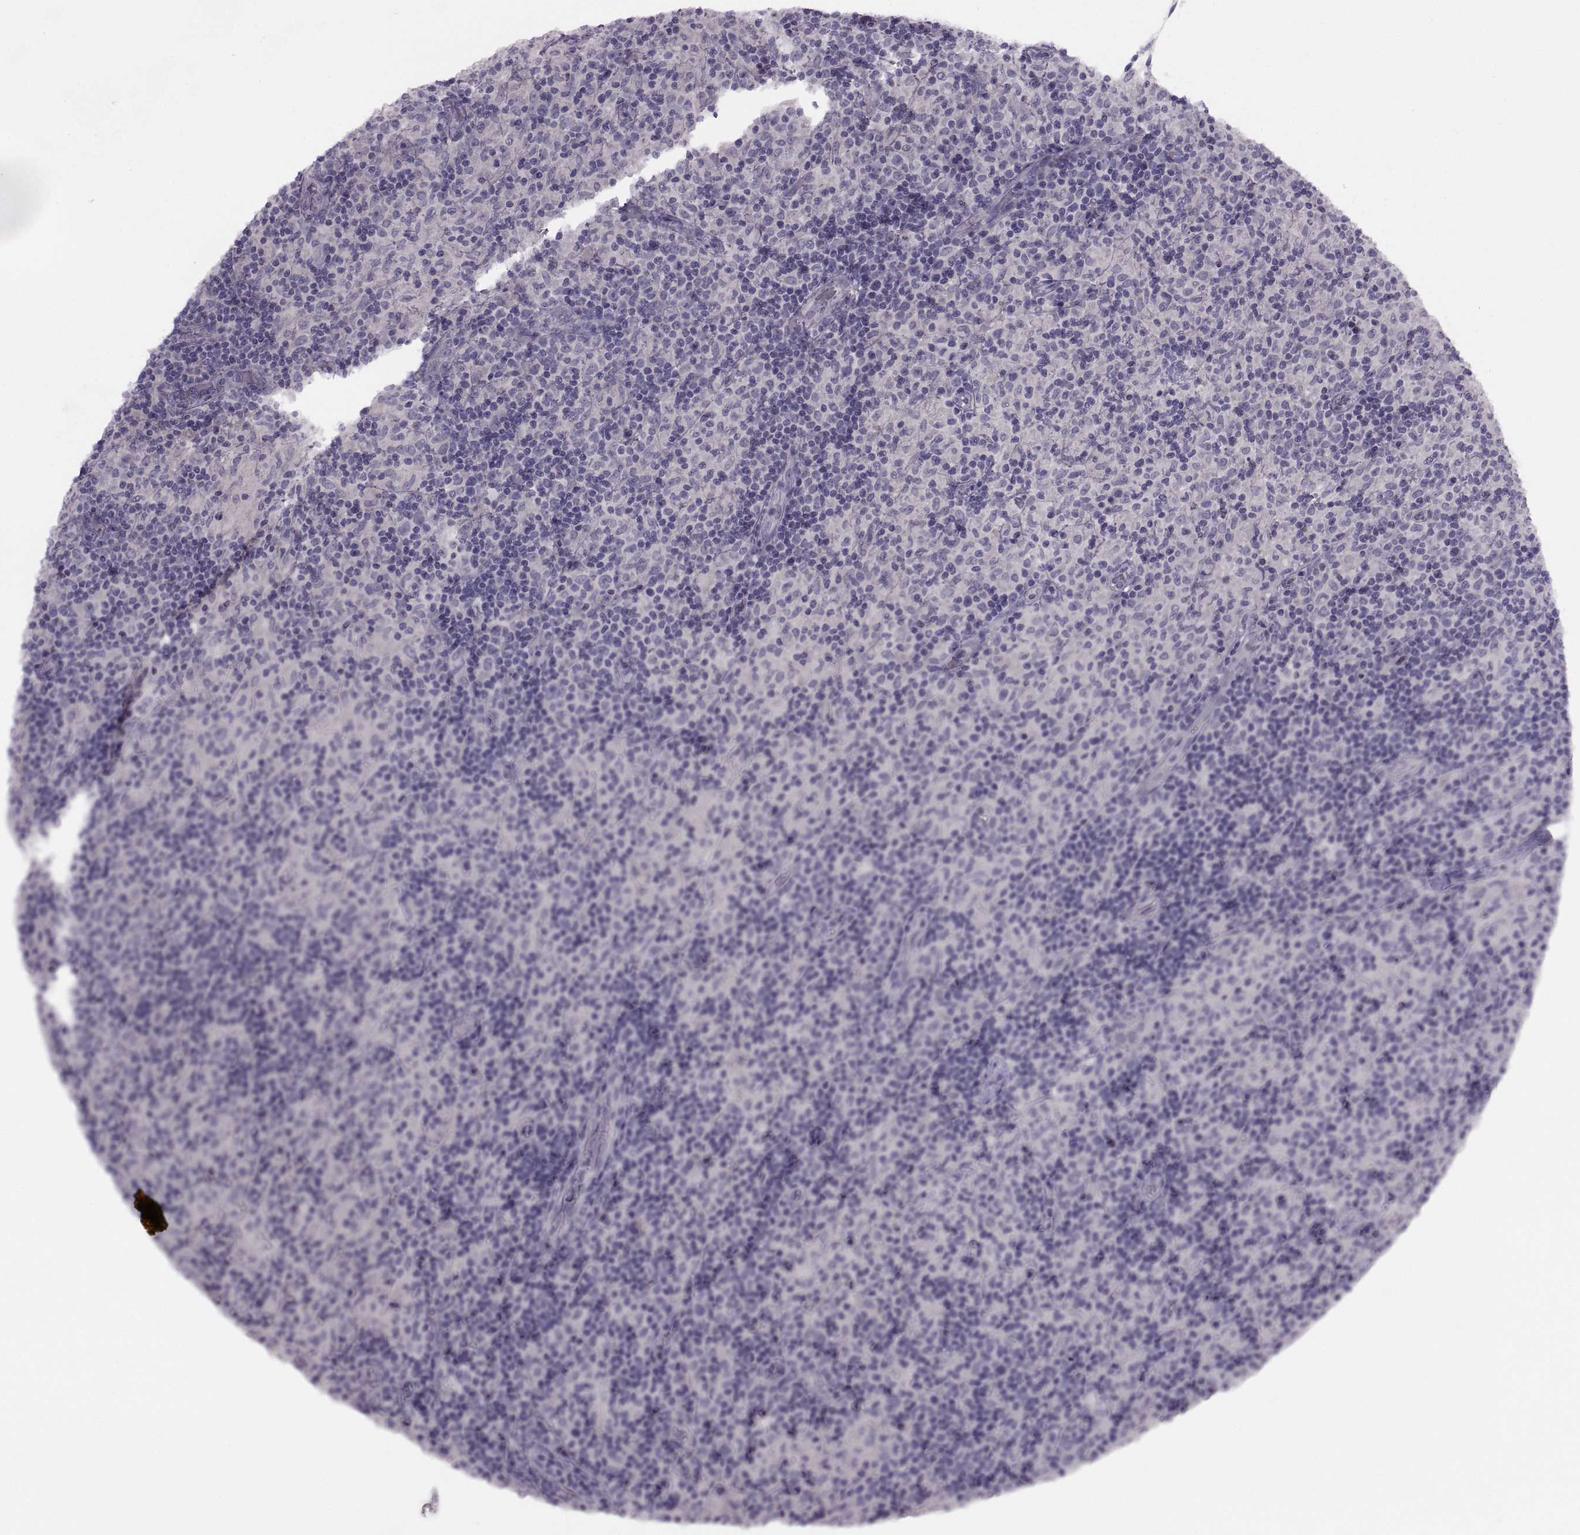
{"staining": {"intensity": "negative", "quantity": "none", "location": "none"}, "tissue": "lymphoma", "cell_type": "Tumor cells", "image_type": "cancer", "snomed": [{"axis": "morphology", "description": "Hodgkin's disease, NOS"}, {"axis": "topography", "description": "Lymph node"}], "caption": "An image of human Hodgkin's disease is negative for staining in tumor cells. The staining is performed using DAB brown chromogen with nuclei counter-stained in using hematoxylin.", "gene": "BSPH1", "patient": {"sex": "male", "age": 70}}